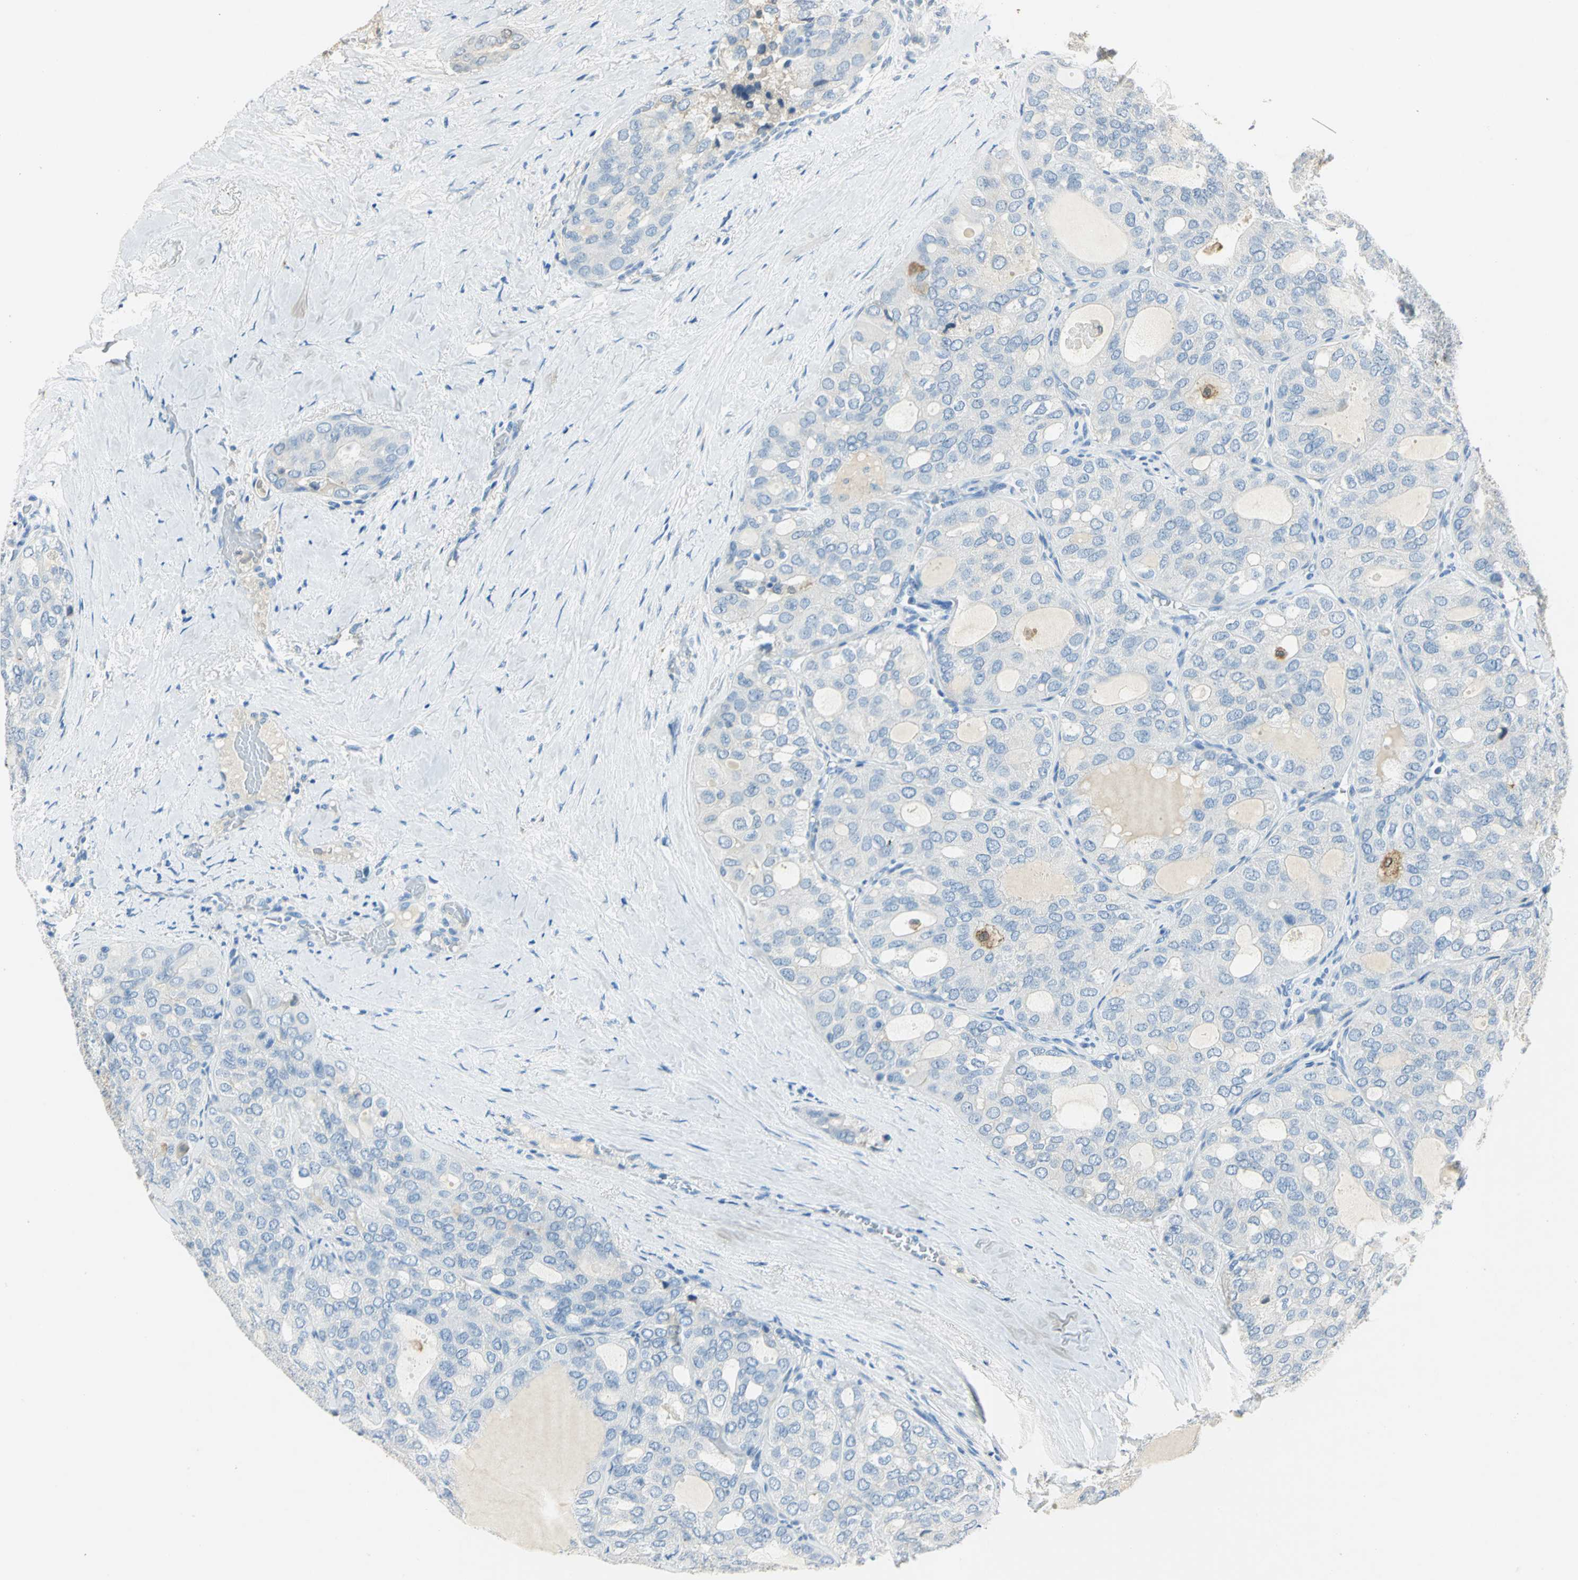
{"staining": {"intensity": "negative", "quantity": "none", "location": "none"}, "tissue": "thyroid cancer", "cell_type": "Tumor cells", "image_type": "cancer", "snomed": [{"axis": "morphology", "description": "Follicular adenoma carcinoma, NOS"}, {"axis": "topography", "description": "Thyroid gland"}], "caption": "Tumor cells are negative for brown protein staining in thyroid follicular adenoma carcinoma.", "gene": "ANXA4", "patient": {"sex": "male", "age": 75}}